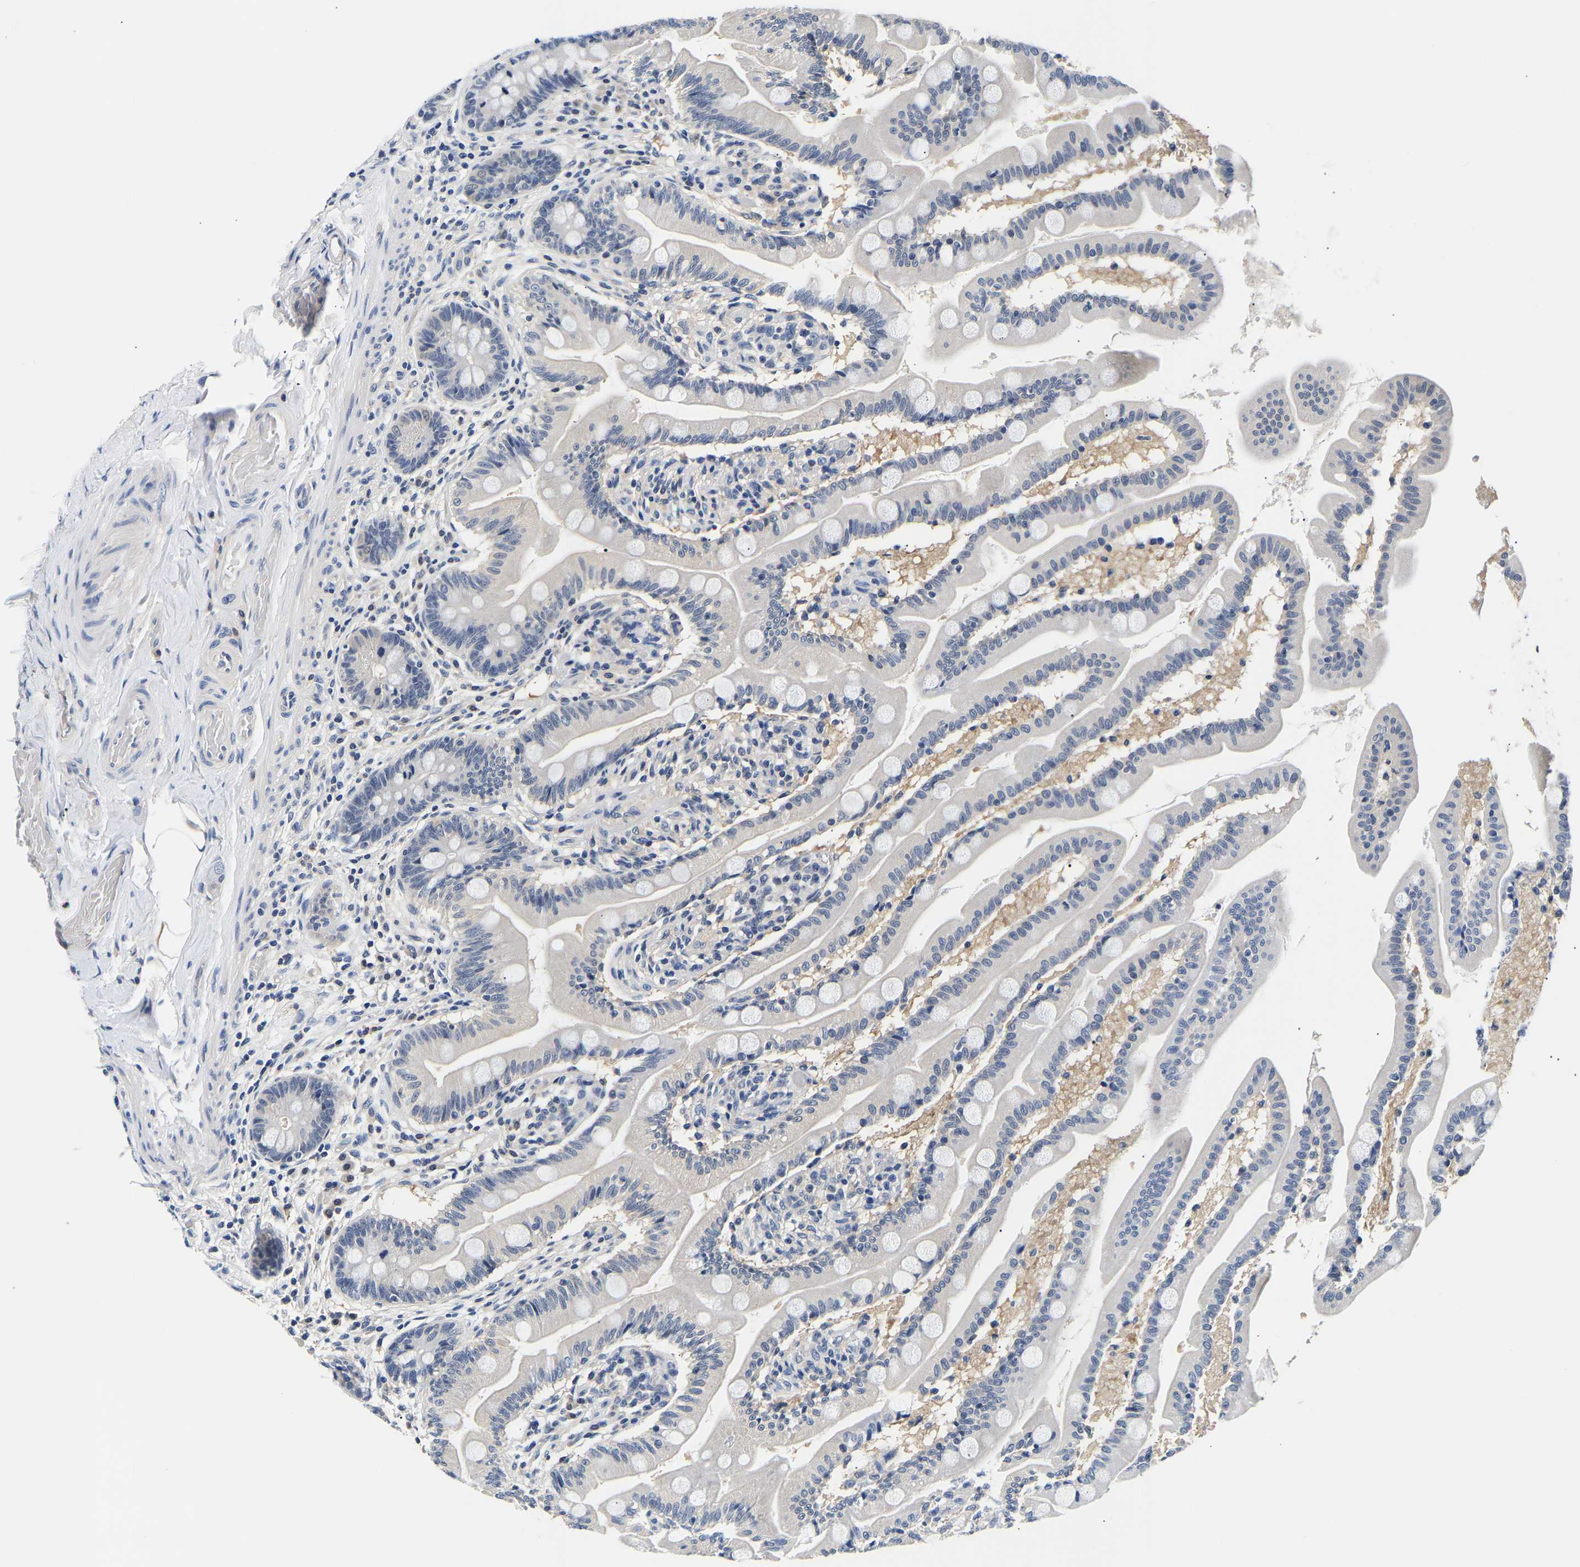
{"staining": {"intensity": "negative", "quantity": "none", "location": "none"}, "tissue": "small intestine", "cell_type": "Glandular cells", "image_type": "normal", "snomed": [{"axis": "morphology", "description": "Normal tissue, NOS"}, {"axis": "topography", "description": "Small intestine"}], "caption": "The histopathology image shows no significant positivity in glandular cells of small intestine. (Immunohistochemistry (ihc), brightfield microscopy, high magnification).", "gene": "UCHL3", "patient": {"sex": "female", "age": 56}}